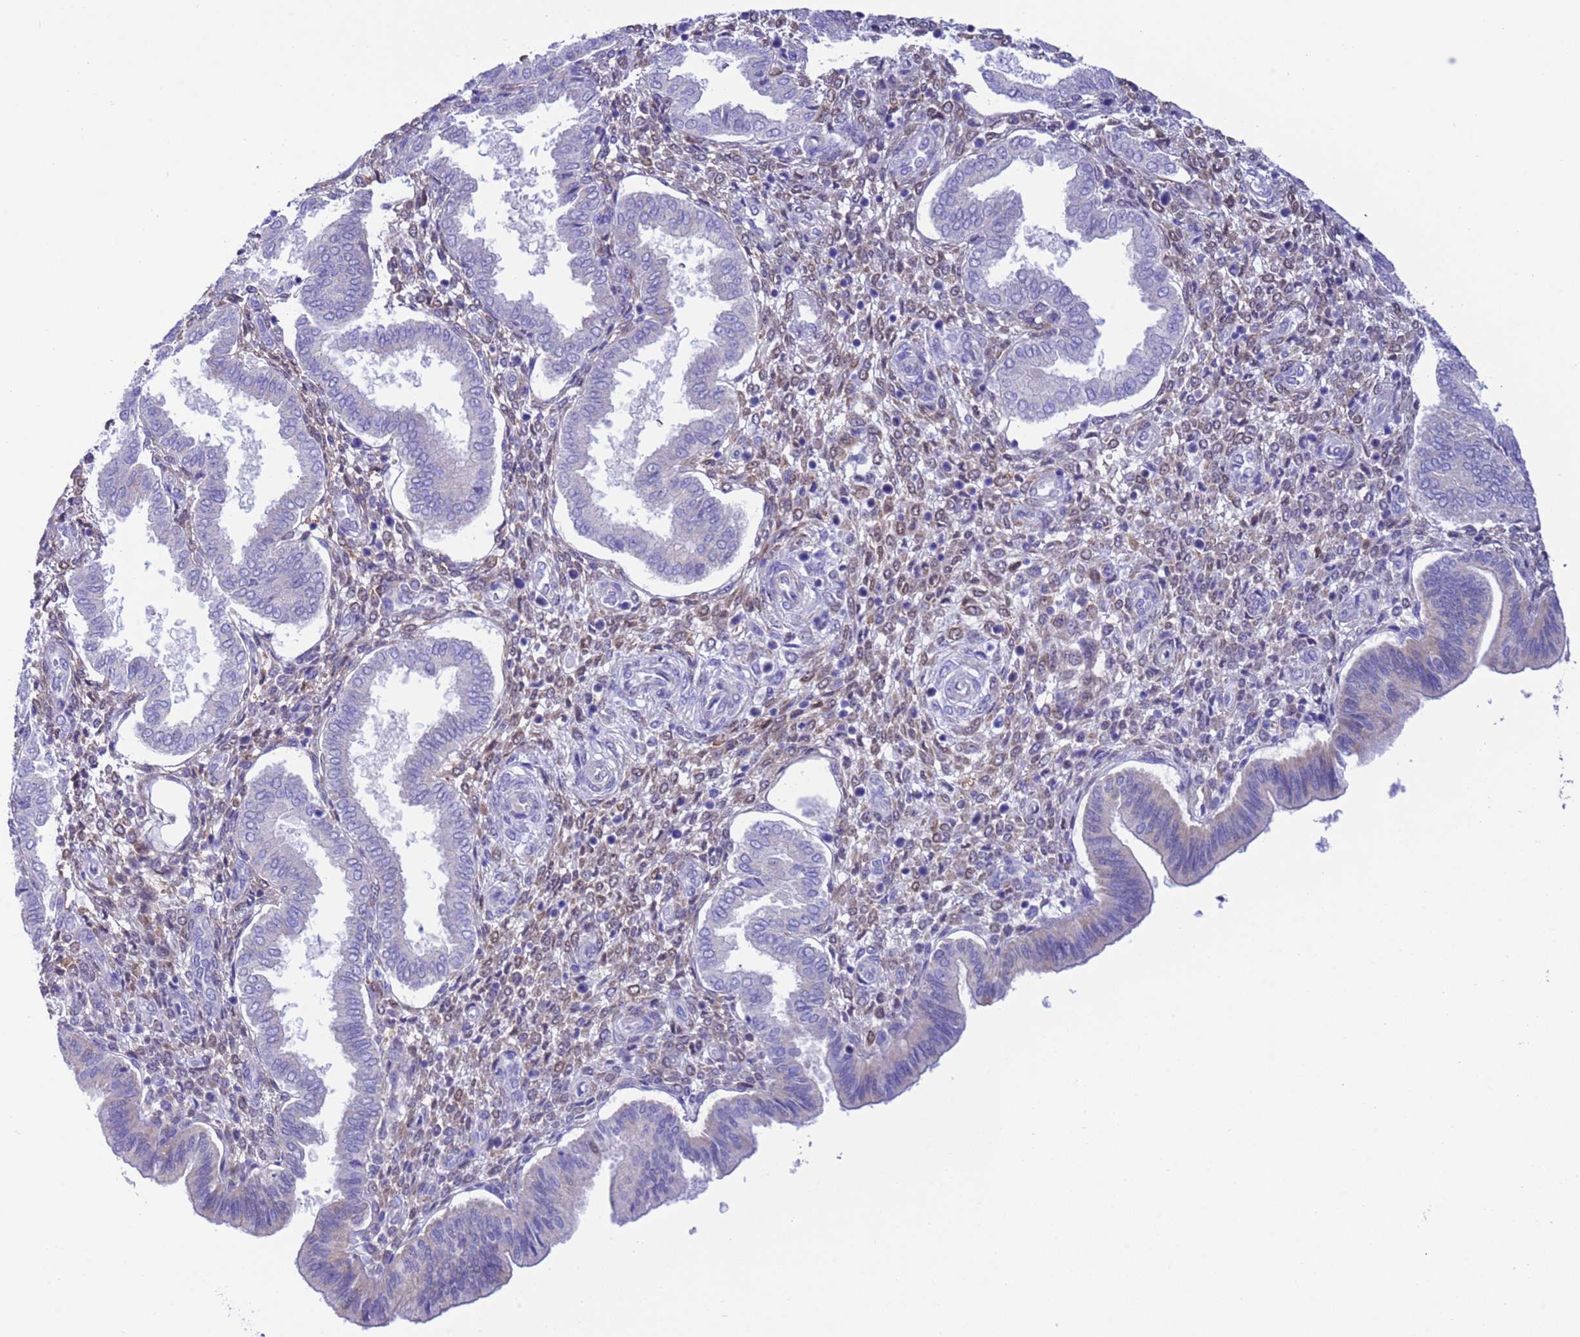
{"staining": {"intensity": "weak", "quantity": "<25%", "location": "cytoplasmic/membranous"}, "tissue": "endometrium", "cell_type": "Cells in endometrial stroma", "image_type": "normal", "snomed": [{"axis": "morphology", "description": "Normal tissue, NOS"}, {"axis": "topography", "description": "Endometrium"}], "caption": "Endometrium stained for a protein using IHC reveals no staining cells in endometrial stroma.", "gene": "C6orf47", "patient": {"sex": "female", "age": 24}}